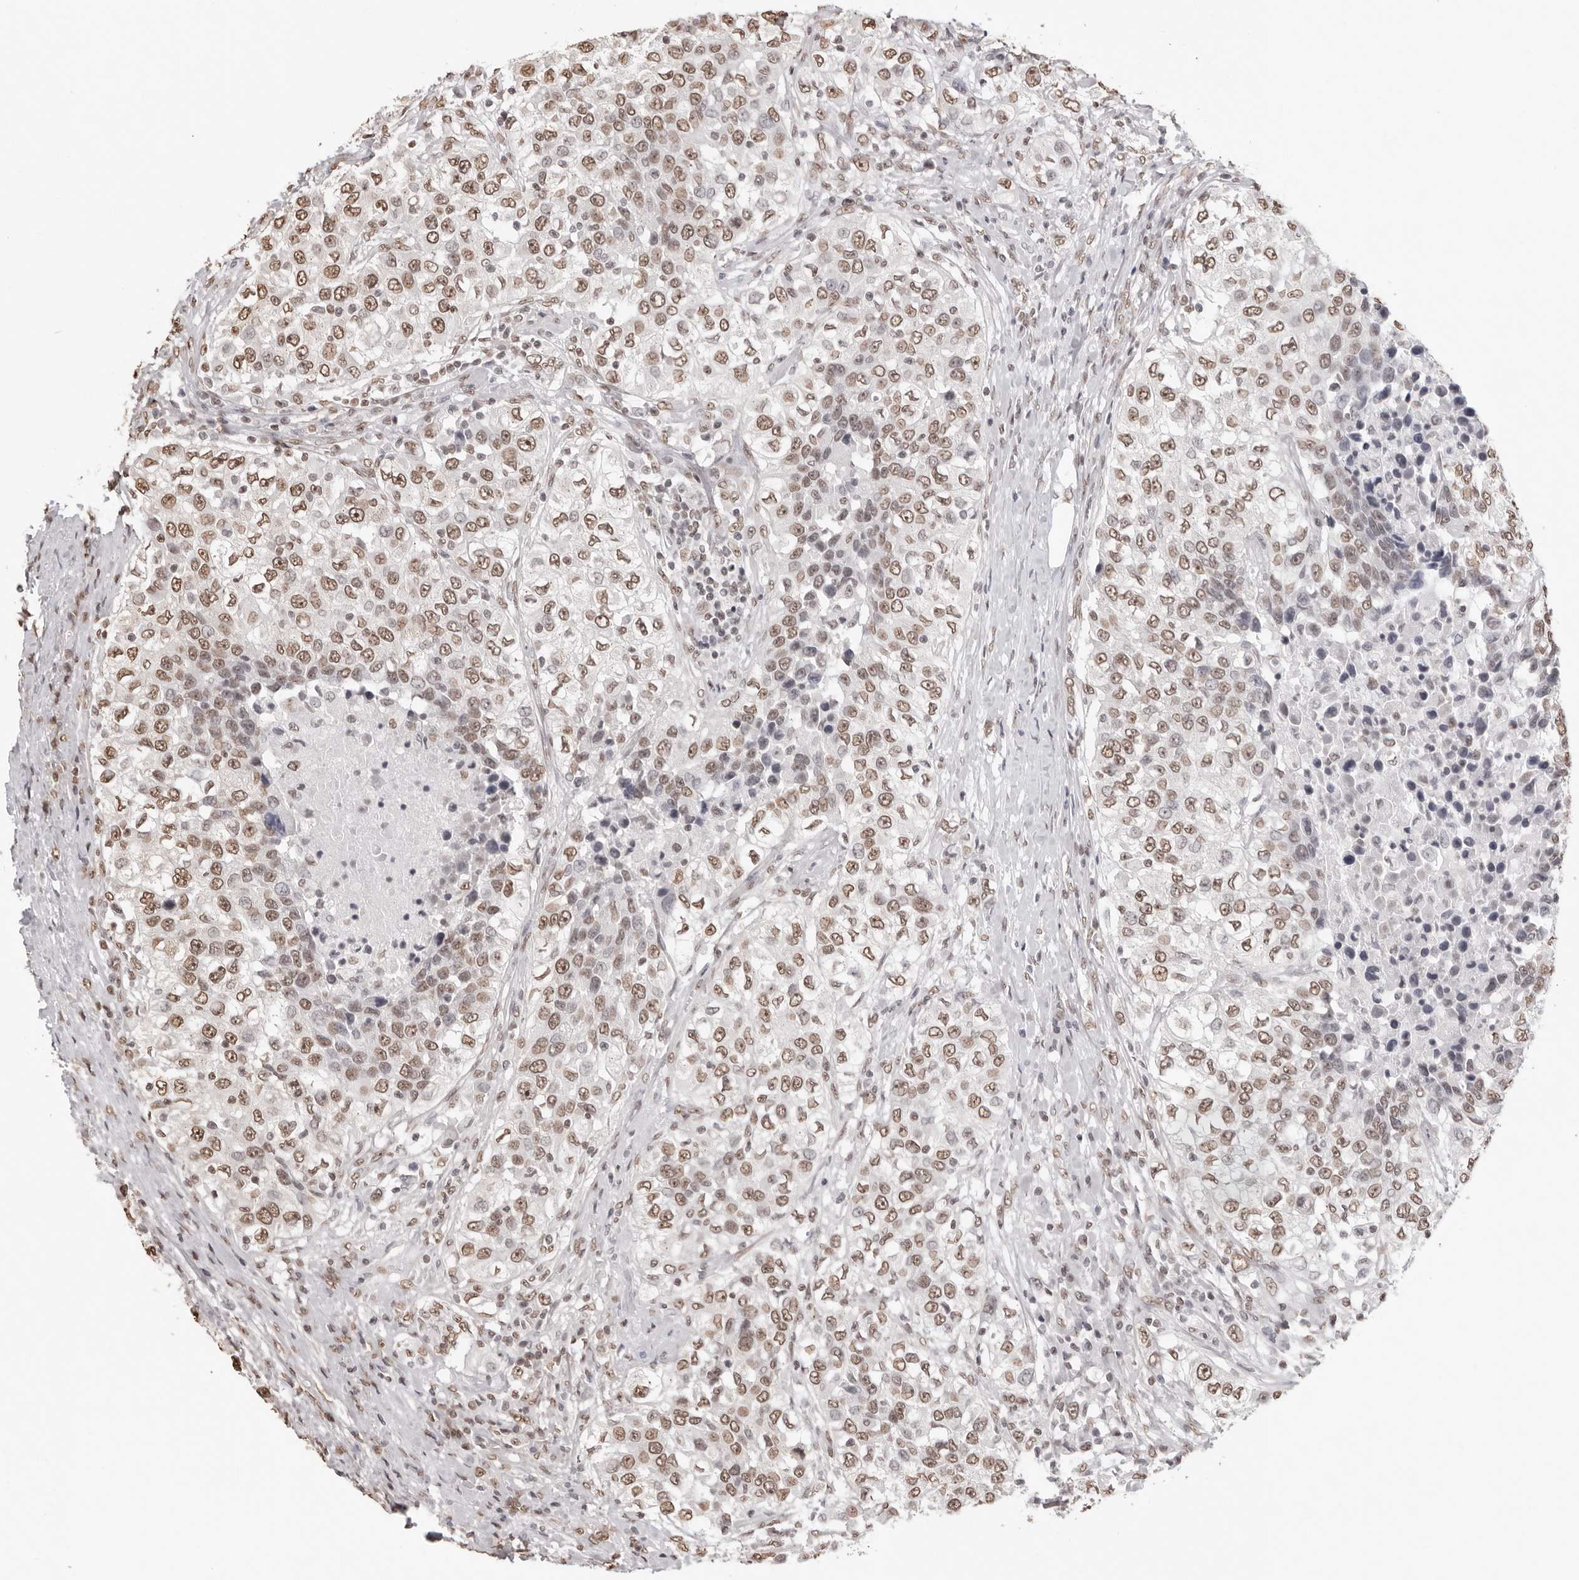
{"staining": {"intensity": "moderate", "quantity": ">75%", "location": "nuclear"}, "tissue": "urothelial cancer", "cell_type": "Tumor cells", "image_type": "cancer", "snomed": [{"axis": "morphology", "description": "Urothelial carcinoma, High grade"}, {"axis": "topography", "description": "Urinary bladder"}], "caption": "Immunohistochemical staining of urothelial cancer demonstrates moderate nuclear protein positivity in about >75% of tumor cells.", "gene": "OLIG3", "patient": {"sex": "female", "age": 80}}